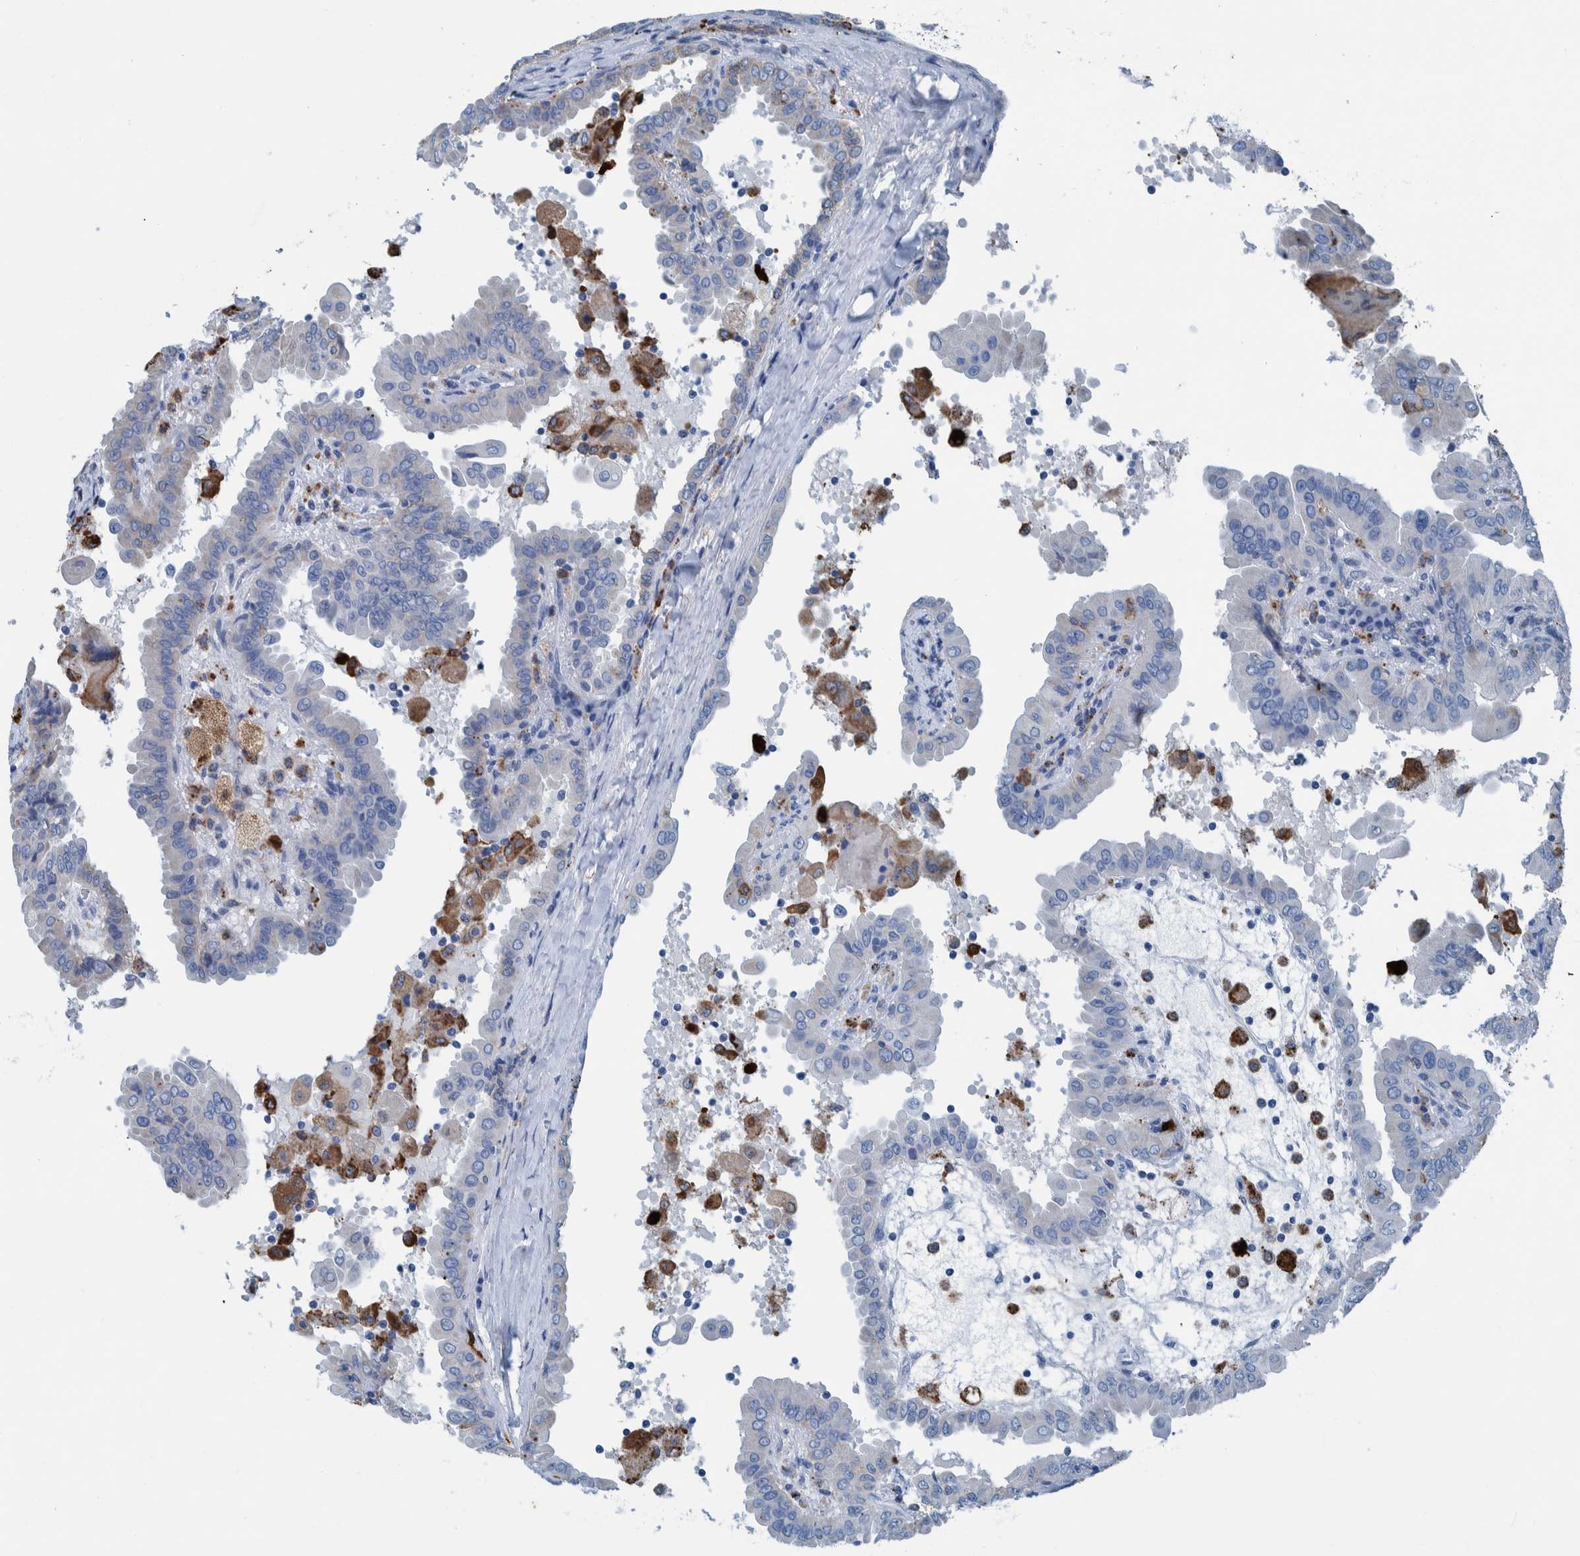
{"staining": {"intensity": "negative", "quantity": "none", "location": "none"}, "tissue": "thyroid cancer", "cell_type": "Tumor cells", "image_type": "cancer", "snomed": [{"axis": "morphology", "description": "Papillary adenocarcinoma, NOS"}, {"axis": "topography", "description": "Thyroid gland"}], "caption": "Immunohistochemical staining of human thyroid cancer (papillary adenocarcinoma) displays no significant expression in tumor cells. Brightfield microscopy of immunohistochemistry (IHC) stained with DAB (3,3'-diaminobenzidine) (brown) and hematoxylin (blue), captured at high magnification.", "gene": "IDO1", "patient": {"sex": "male", "age": 33}}